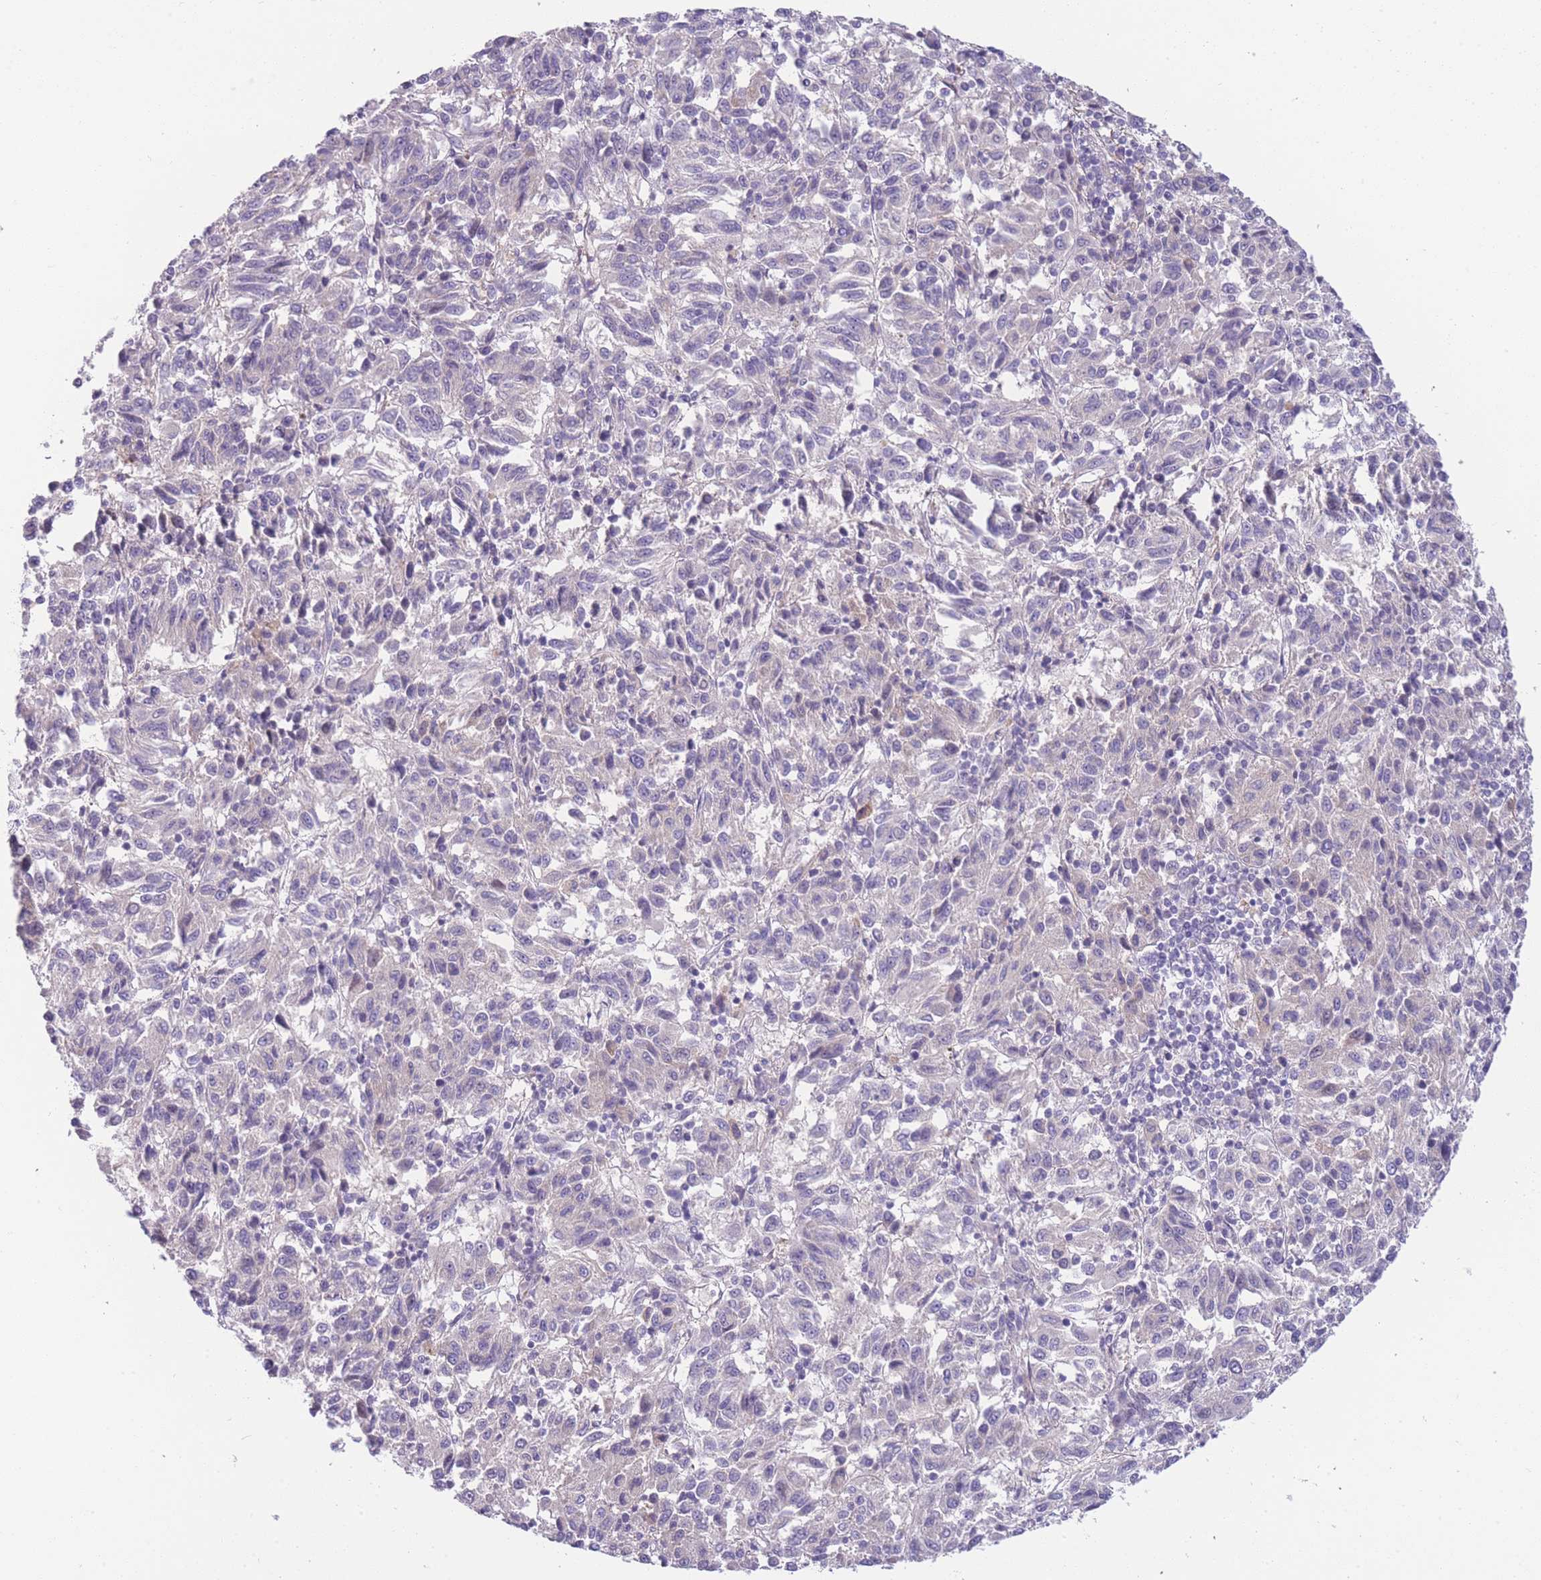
{"staining": {"intensity": "negative", "quantity": "none", "location": "none"}, "tissue": "melanoma", "cell_type": "Tumor cells", "image_type": "cancer", "snomed": [{"axis": "morphology", "description": "Malignant melanoma, Metastatic site"}, {"axis": "topography", "description": "Lung"}], "caption": "DAB immunohistochemical staining of melanoma displays no significant expression in tumor cells.", "gene": "FAM124A", "patient": {"sex": "male", "age": 64}}